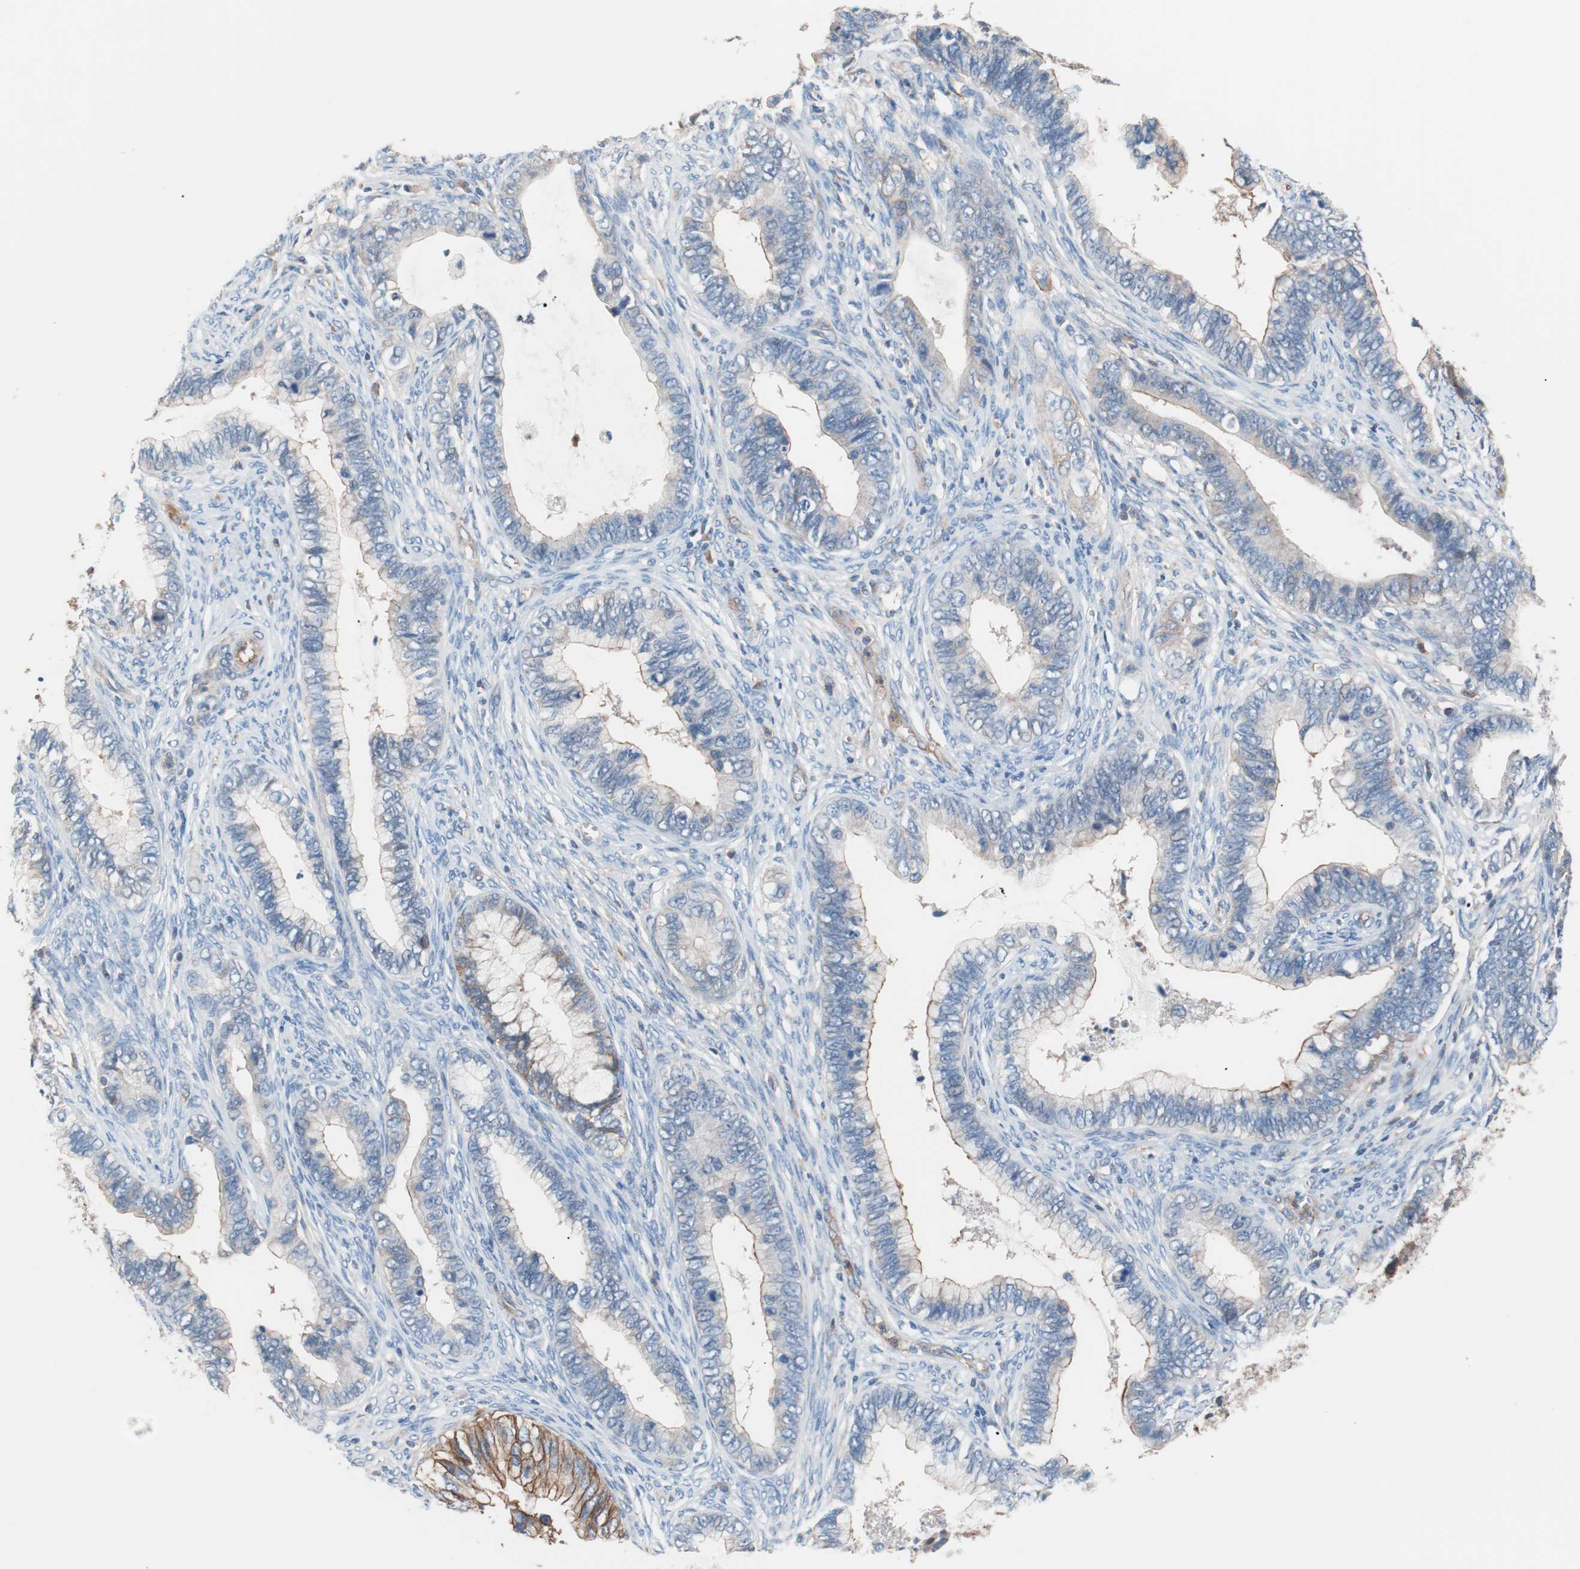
{"staining": {"intensity": "weak", "quantity": "<25%", "location": "cytoplasmic/membranous"}, "tissue": "cervical cancer", "cell_type": "Tumor cells", "image_type": "cancer", "snomed": [{"axis": "morphology", "description": "Adenocarcinoma, NOS"}, {"axis": "topography", "description": "Cervix"}], "caption": "There is no significant expression in tumor cells of cervical cancer.", "gene": "GPR160", "patient": {"sex": "female", "age": 44}}